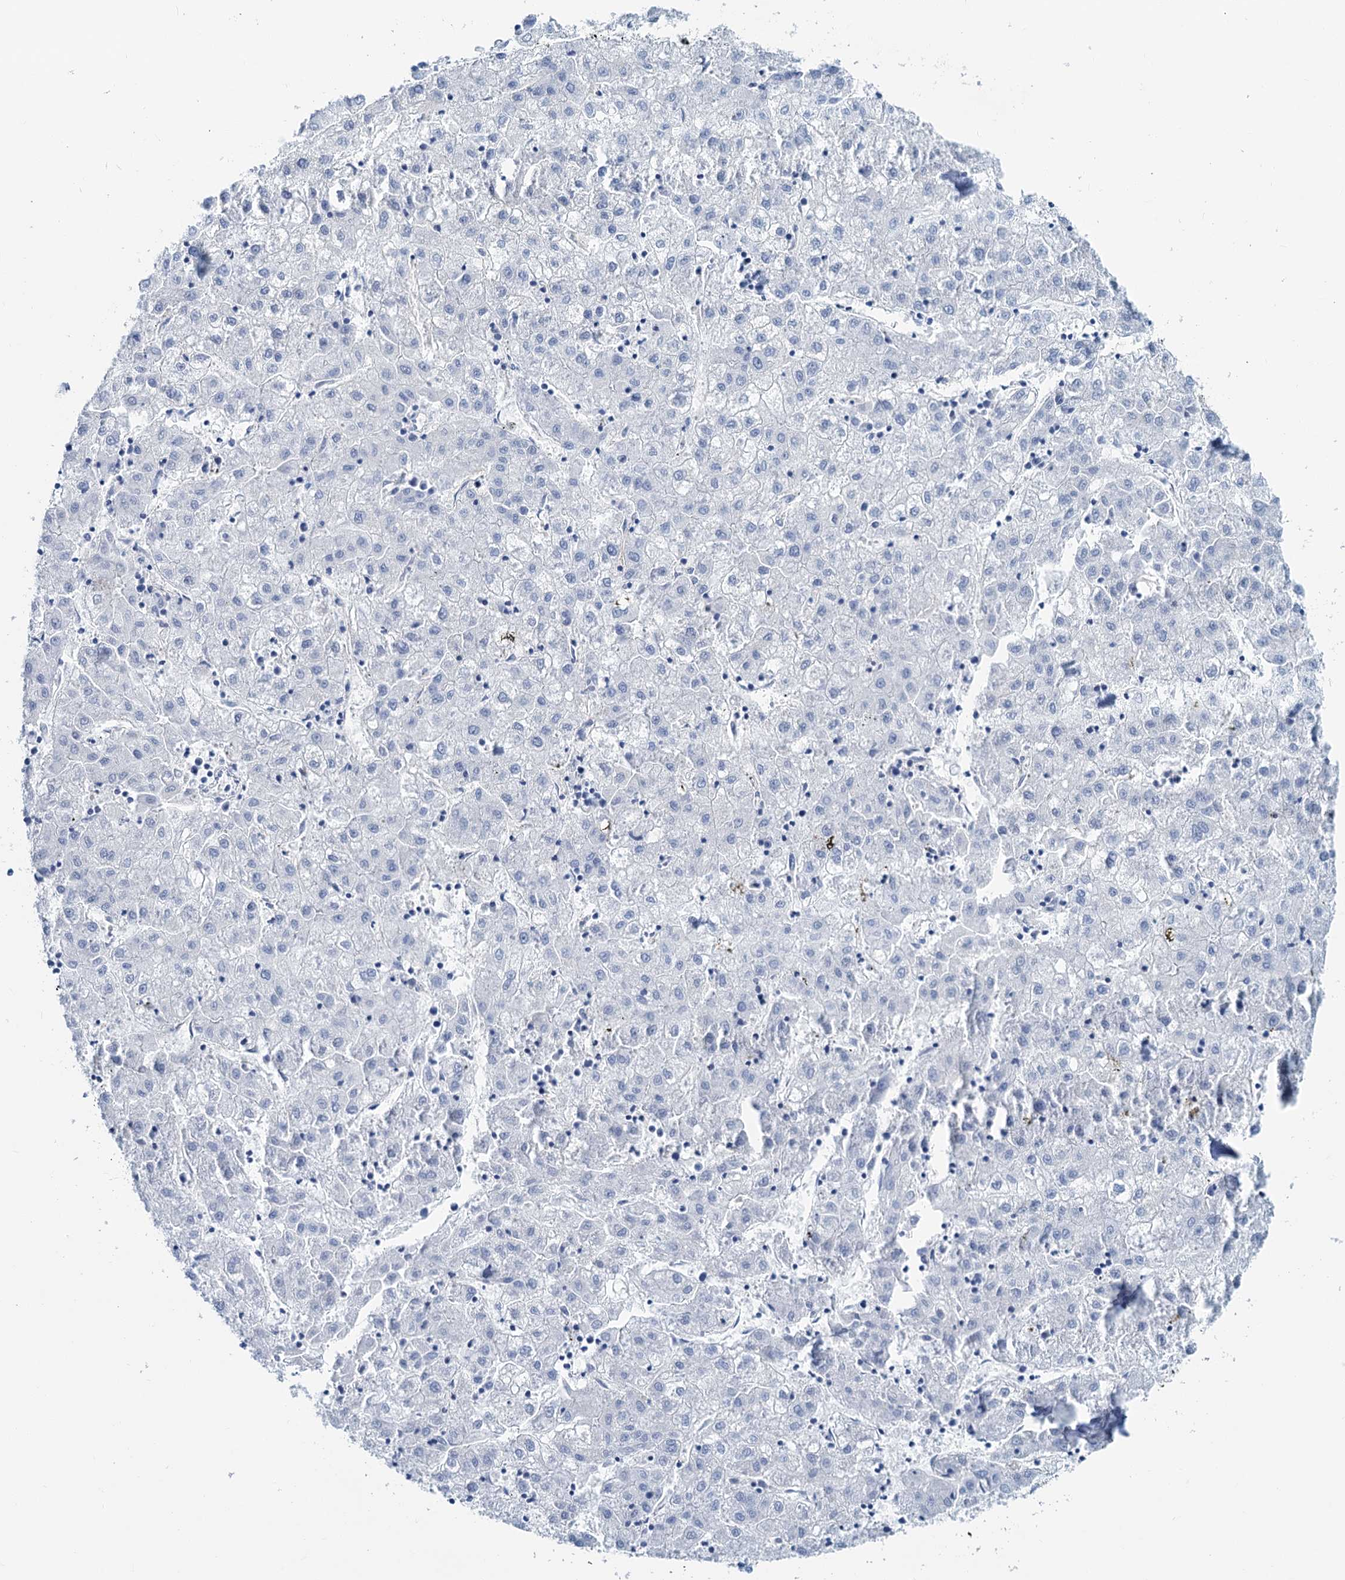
{"staining": {"intensity": "negative", "quantity": "none", "location": "none"}, "tissue": "liver cancer", "cell_type": "Tumor cells", "image_type": "cancer", "snomed": [{"axis": "morphology", "description": "Carcinoma, Hepatocellular, NOS"}, {"axis": "topography", "description": "Liver"}], "caption": "This is an immunohistochemistry (IHC) micrograph of hepatocellular carcinoma (liver). There is no expression in tumor cells.", "gene": "SLC1A3", "patient": {"sex": "male", "age": 72}}